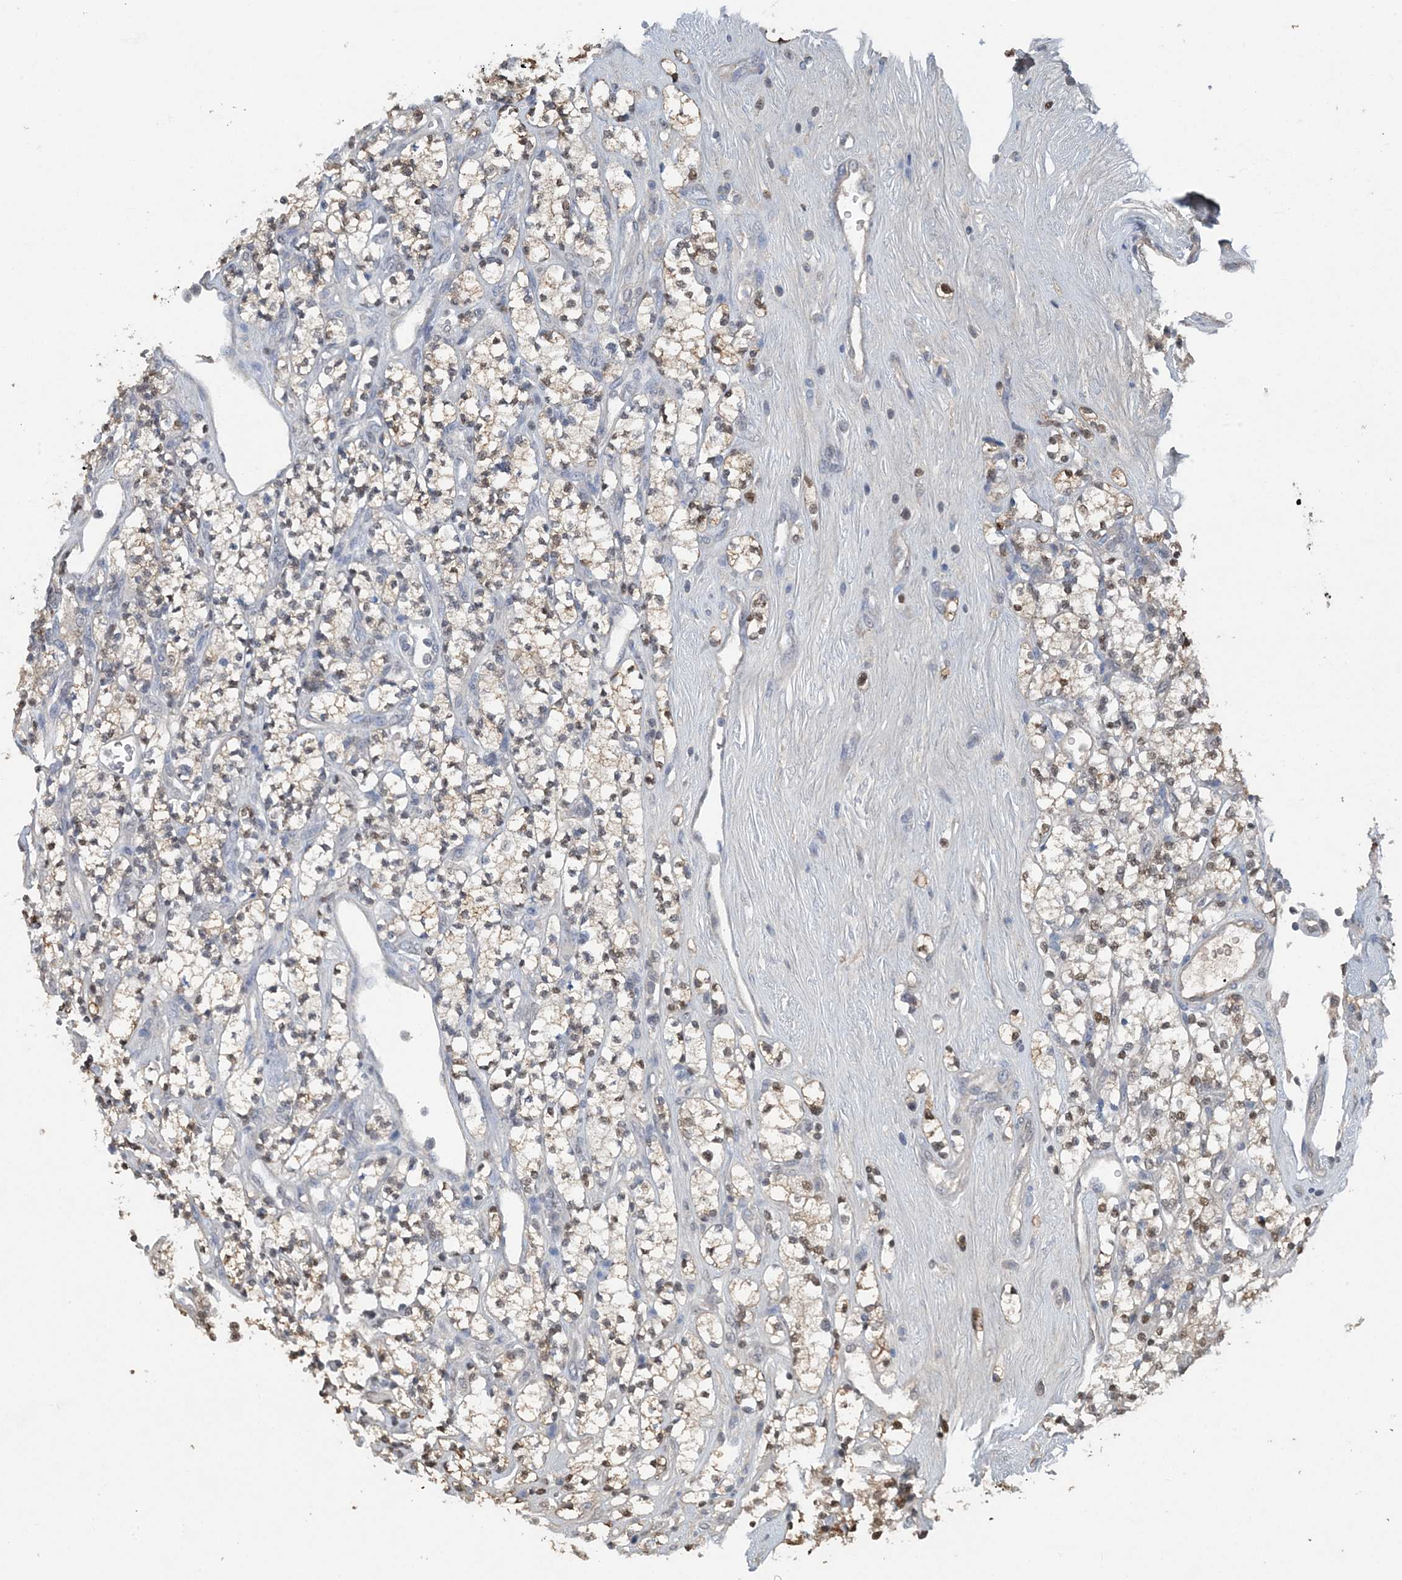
{"staining": {"intensity": "weak", "quantity": "25%-75%", "location": "nuclear"}, "tissue": "renal cancer", "cell_type": "Tumor cells", "image_type": "cancer", "snomed": [{"axis": "morphology", "description": "Adenocarcinoma, NOS"}, {"axis": "topography", "description": "Kidney"}], "caption": "This photomicrograph exhibits immunohistochemistry (IHC) staining of human renal cancer, with low weak nuclear staining in about 25%-75% of tumor cells.", "gene": "HIKESHI", "patient": {"sex": "male", "age": 77}}